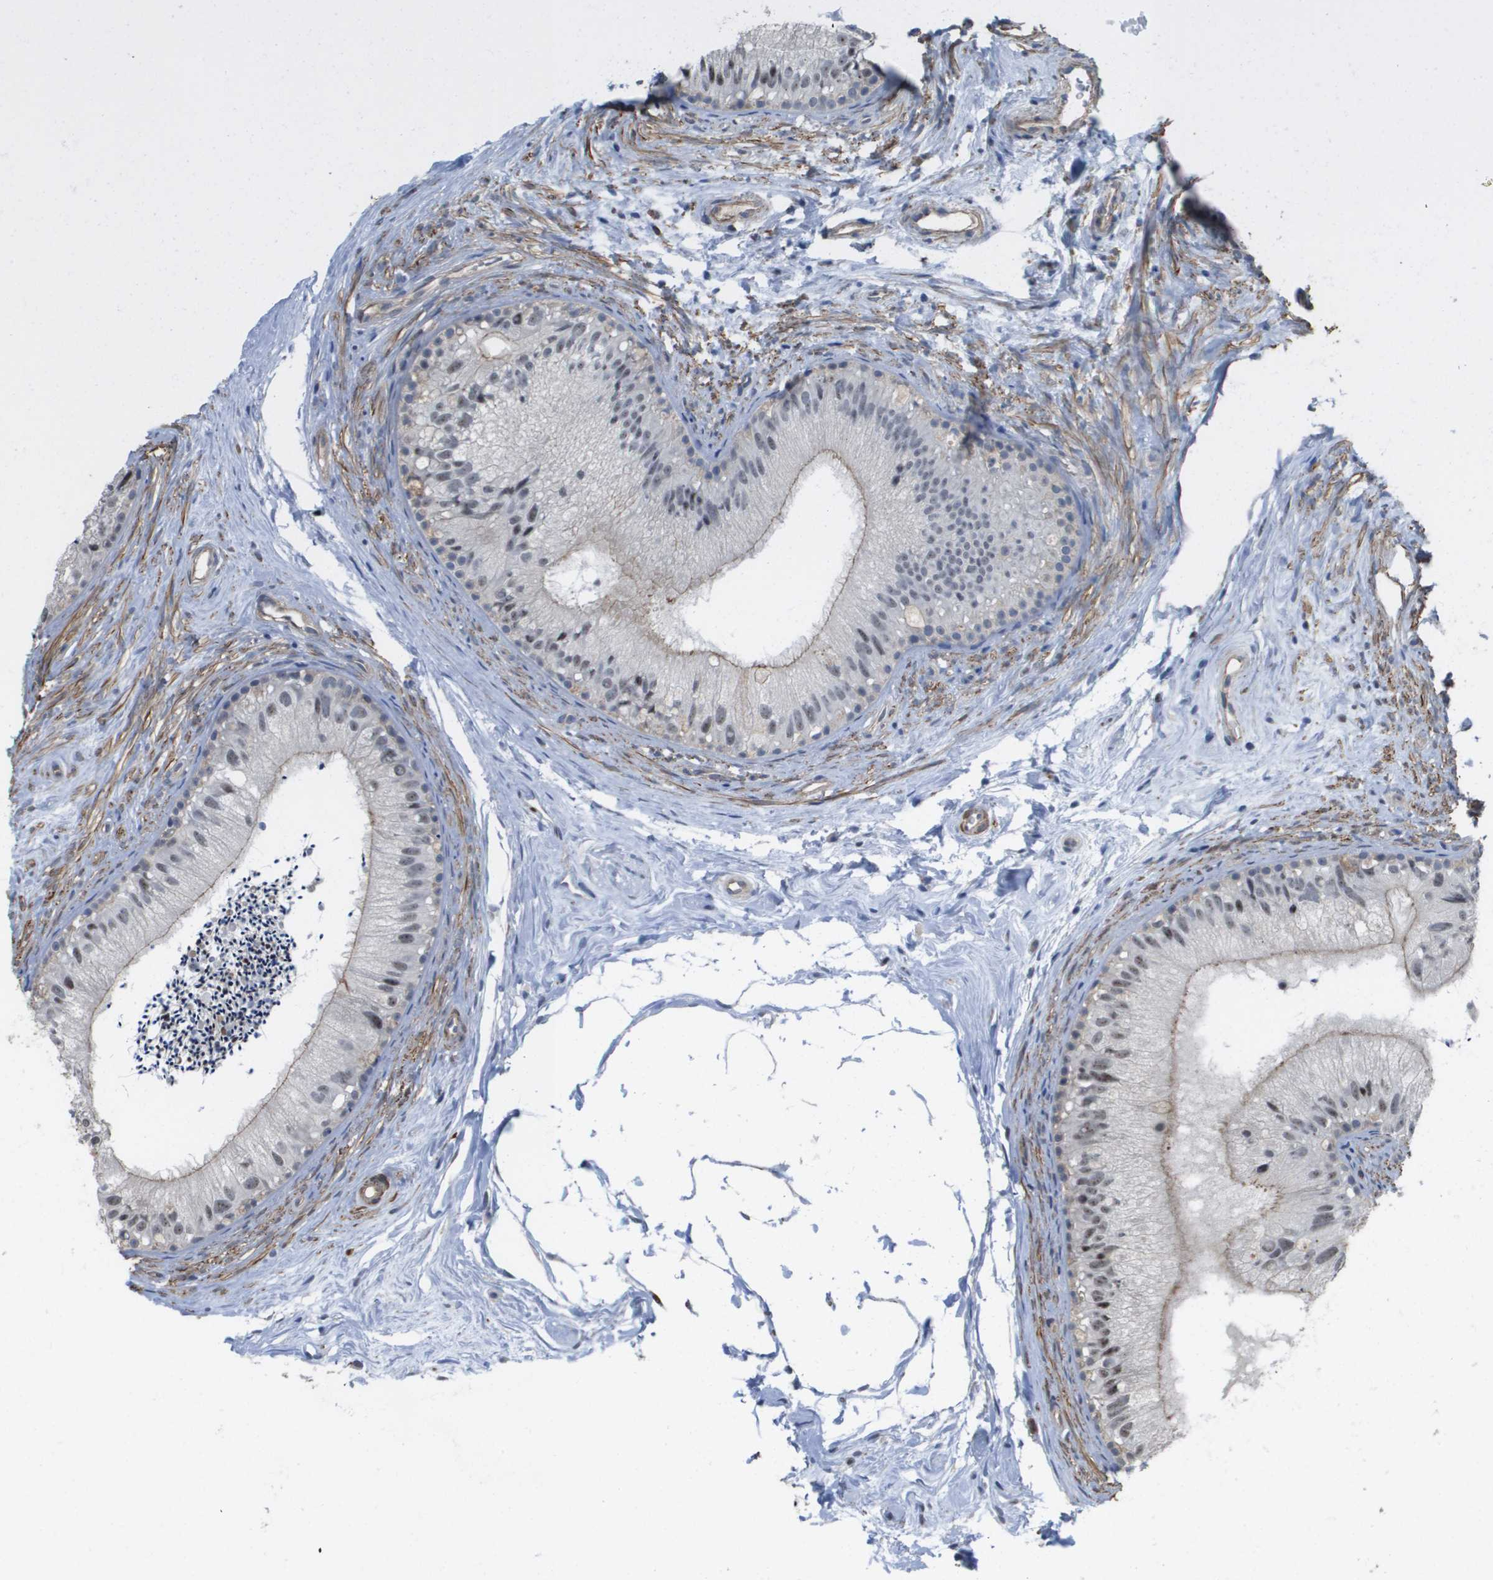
{"staining": {"intensity": "weak", "quantity": "25%-75%", "location": "nuclear"}, "tissue": "epididymis", "cell_type": "Glandular cells", "image_type": "normal", "snomed": [{"axis": "morphology", "description": "Normal tissue, NOS"}, {"axis": "topography", "description": "Epididymis"}], "caption": "Immunohistochemical staining of normal epididymis demonstrates 25%-75% levels of weak nuclear protein staining in about 25%-75% of glandular cells. The staining is performed using DAB (3,3'-diaminobenzidine) brown chromogen to label protein expression. The nuclei are counter-stained blue using hematoxylin.", "gene": "RNF112", "patient": {"sex": "male", "age": 56}}